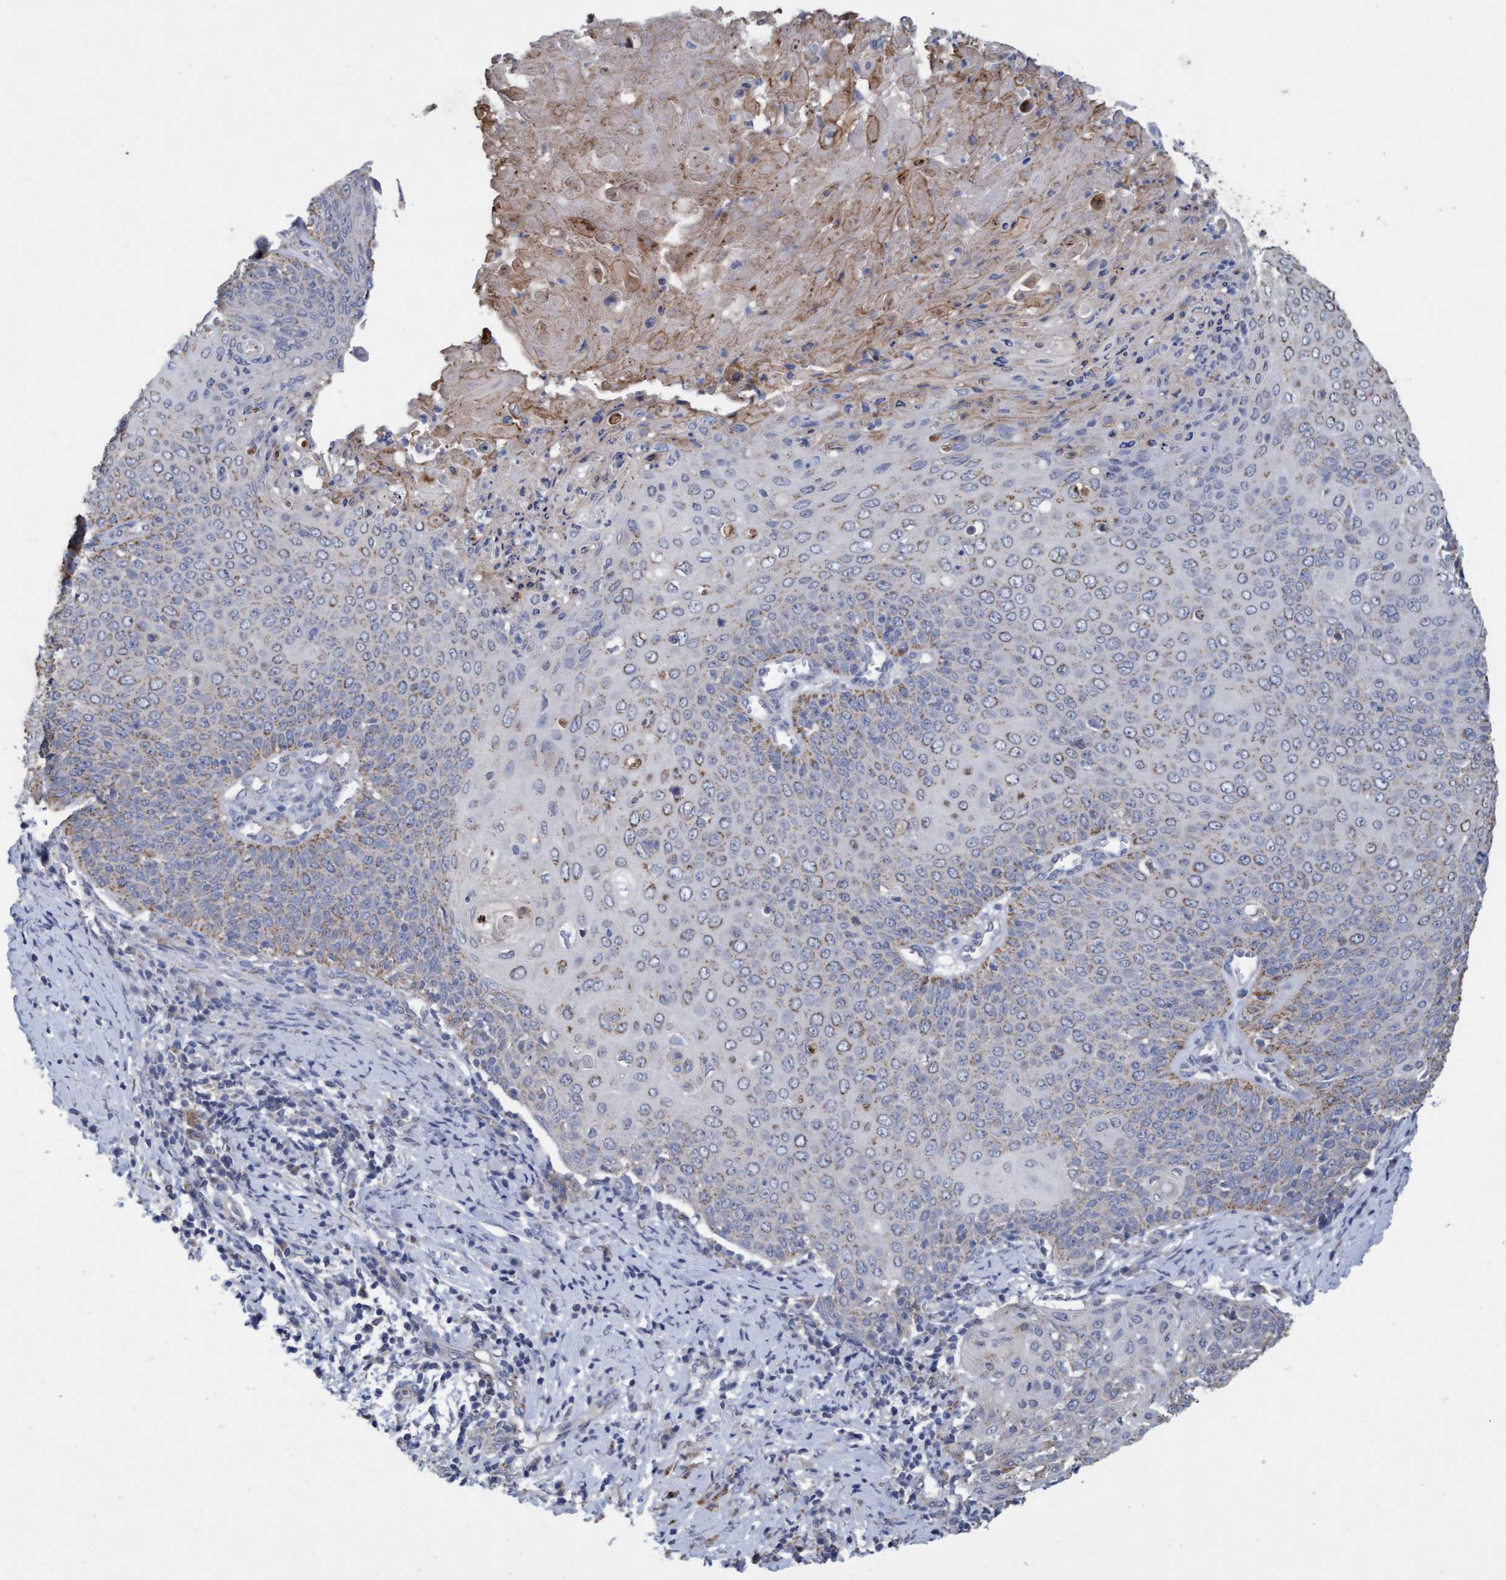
{"staining": {"intensity": "weak", "quantity": "25%-75%", "location": "cytoplasmic/membranous"}, "tissue": "cervical cancer", "cell_type": "Tumor cells", "image_type": "cancer", "snomed": [{"axis": "morphology", "description": "Squamous cell carcinoma, NOS"}, {"axis": "topography", "description": "Cervix"}], "caption": "Immunohistochemistry (IHC) micrograph of neoplastic tissue: human squamous cell carcinoma (cervical) stained using IHC reveals low levels of weak protein expression localized specifically in the cytoplasmic/membranous of tumor cells, appearing as a cytoplasmic/membranous brown color.", "gene": "VSIG8", "patient": {"sex": "female", "age": 39}}